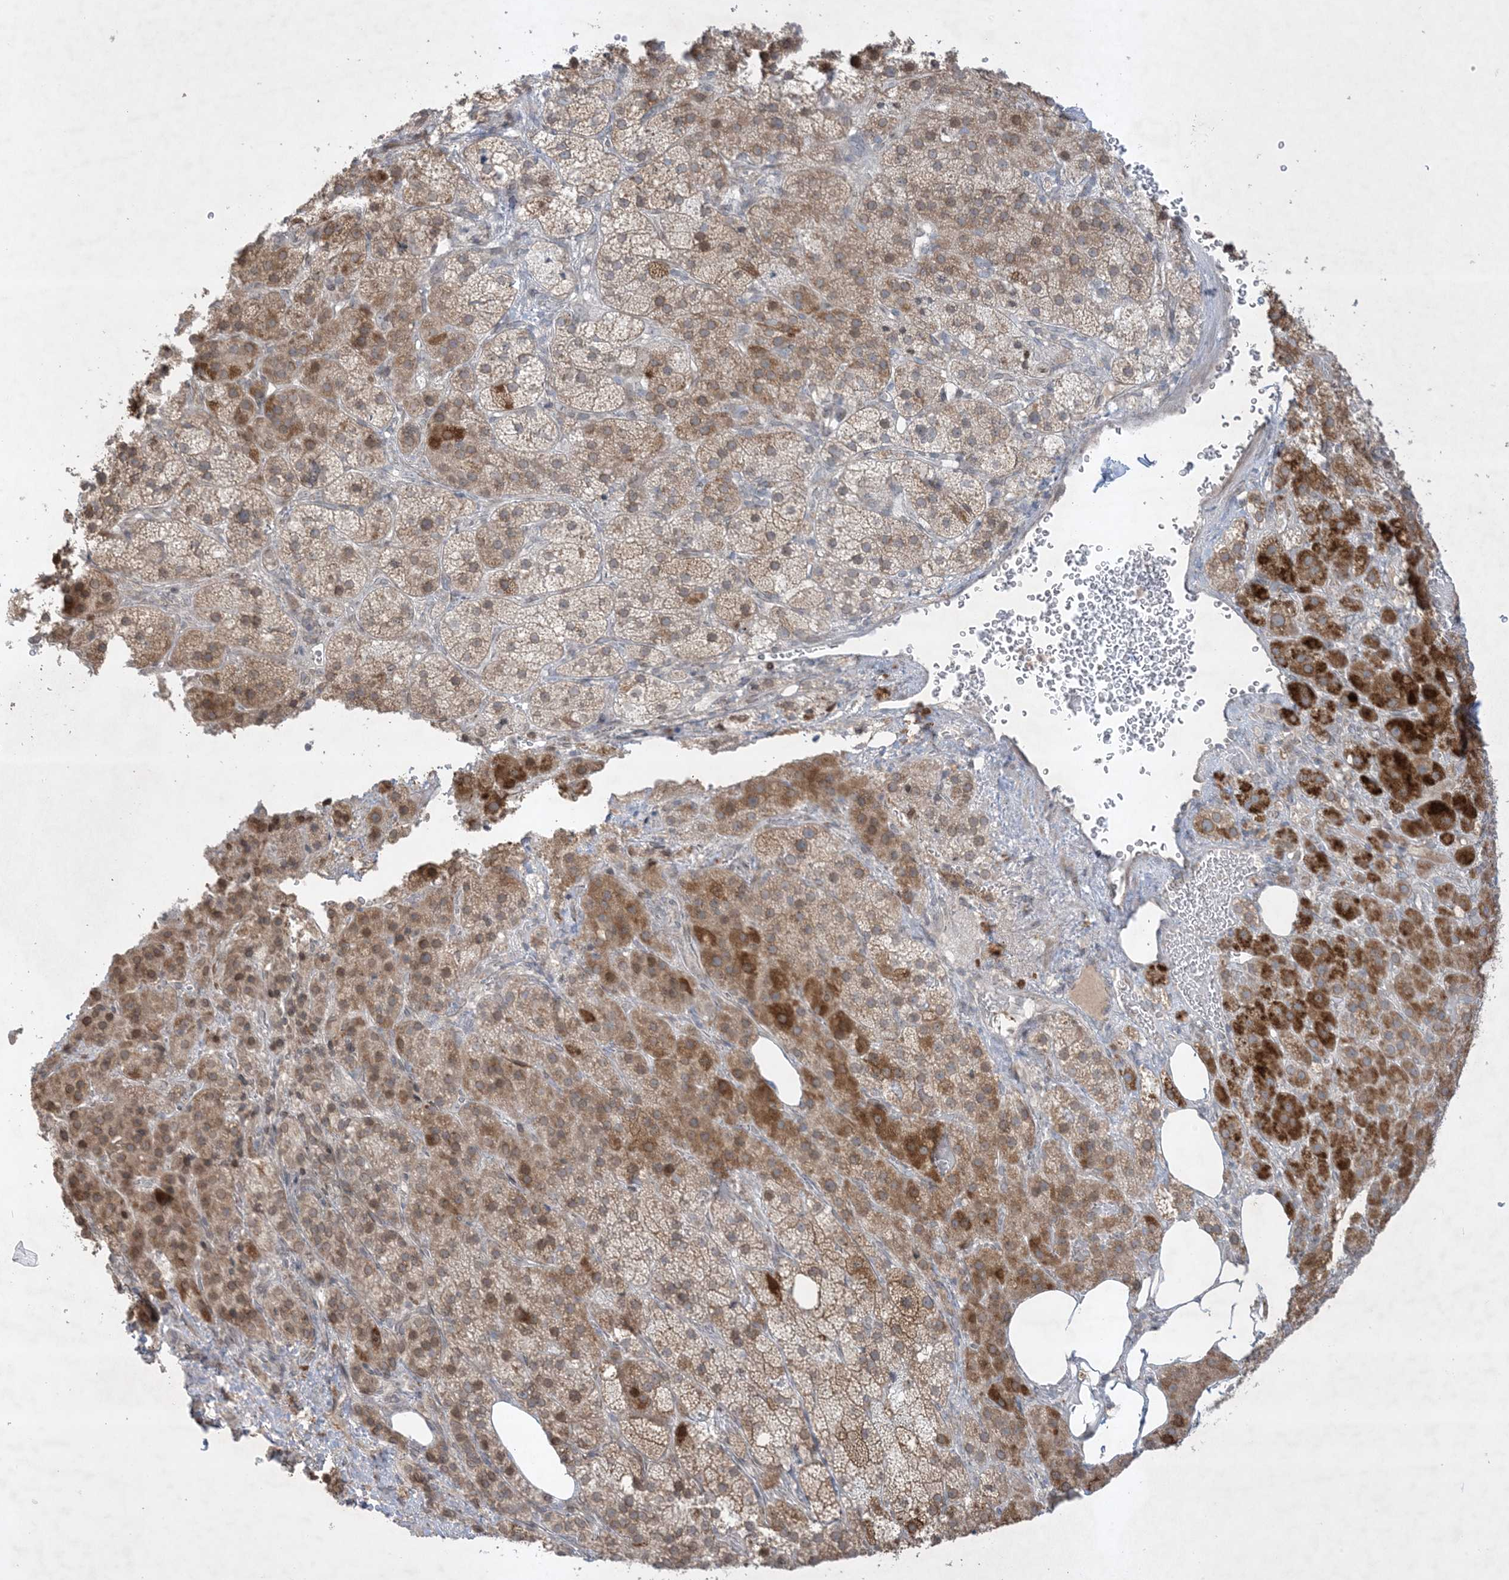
{"staining": {"intensity": "strong", "quantity": "25%-75%", "location": "cytoplasmic/membranous"}, "tissue": "adrenal gland", "cell_type": "Glandular cells", "image_type": "normal", "snomed": [{"axis": "morphology", "description": "Normal tissue, NOS"}, {"axis": "topography", "description": "Adrenal gland"}], "caption": "Approximately 25%-75% of glandular cells in unremarkable human adrenal gland exhibit strong cytoplasmic/membranous protein positivity as visualized by brown immunohistochemical staining.", "gene": "FNDC1", "patient": {"sex": "female", "age": 59}}